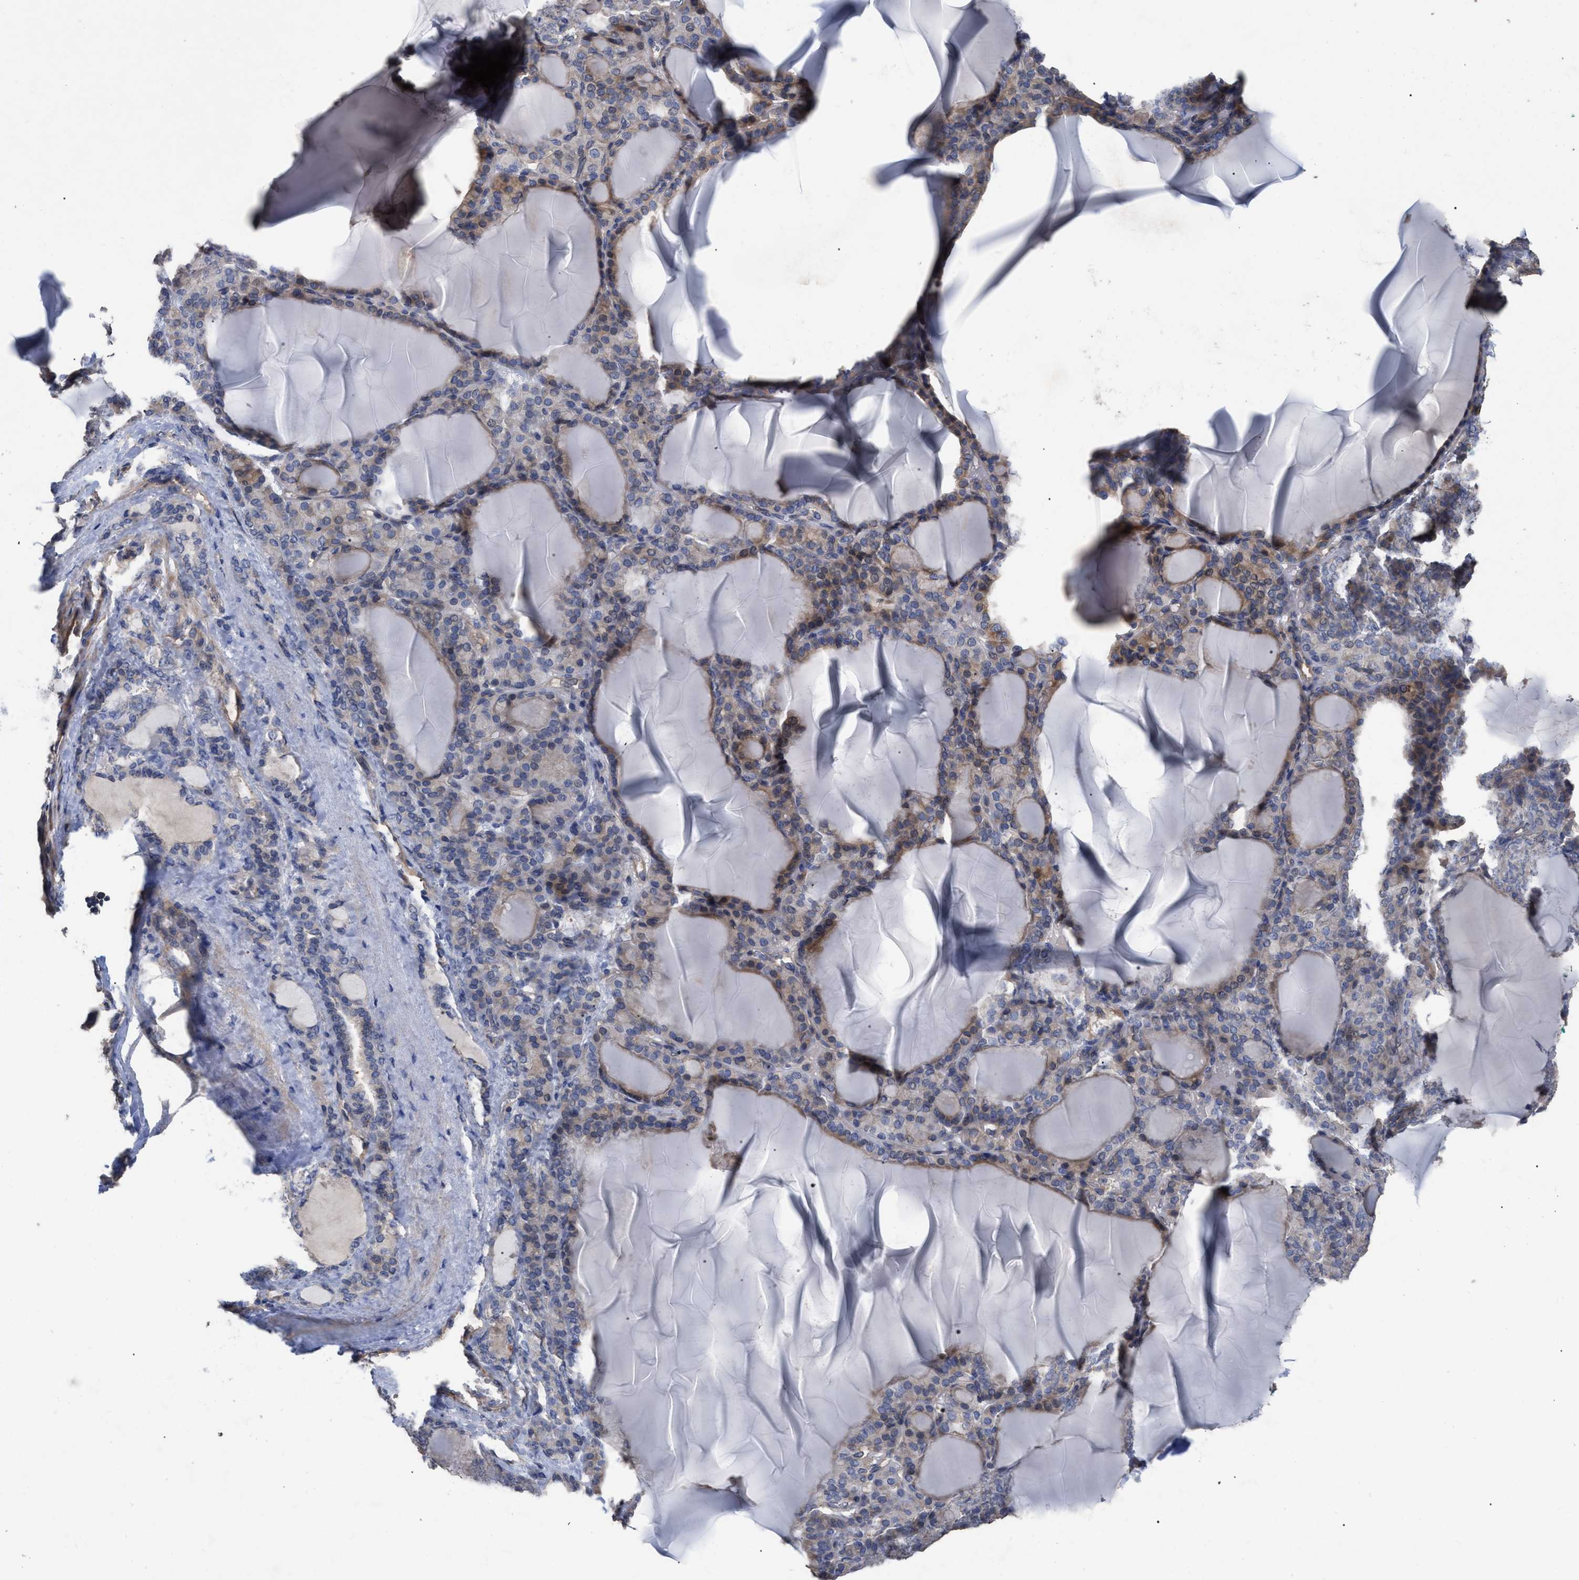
{"staining": {"intensity": "weak", "quantity": "25%-75%", "location": "cytoplasmic/membranous"}, "tissue": "thyroid gland", "cell_type": "Glandular cells", "image_type": "normal", "snomed": [{"axis": "morphology", "description": "Normal tissue, NOS"}, {"axis": "topography", "description": "Thyroid gland"}], "caption": "The immunohistochemical stain shows weak cytoplasmic/membranous expression in glandular cells of normal thyroid gland. The protein of interest is shown in brown color, while the nuclei are stained blue.", "gene": "BTN2A1", "patient": {"sex": "female", "age": 28}}